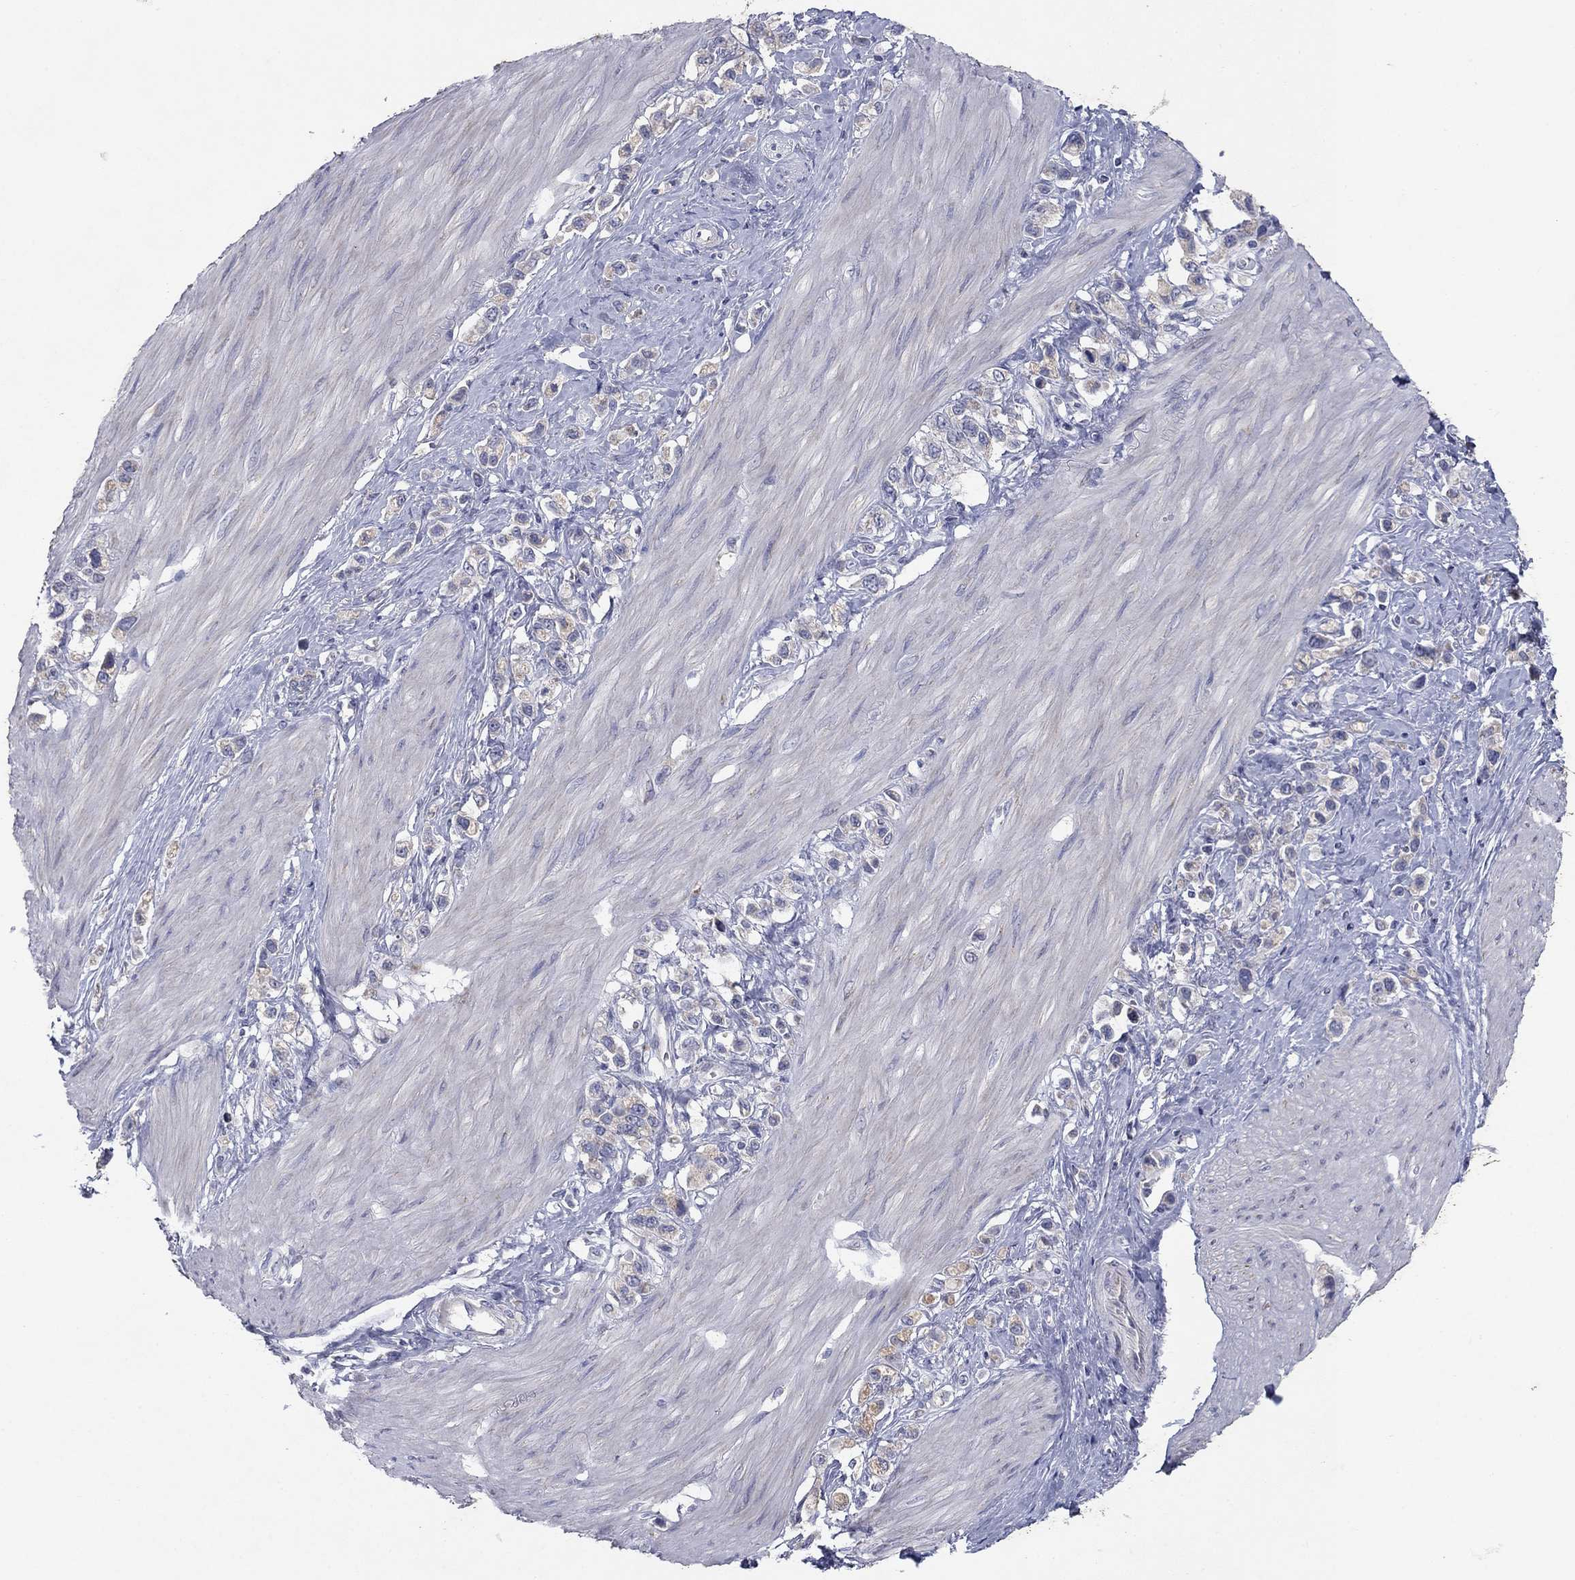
{"staining": {"intensity": "negative", "quantity": "none", "location": "none"}, "tissue": "stomach cancer", "cell_type": "Tumor cells", "image_type": "cancer", "snomed": [{"axis": "morphology", "description": "Normal tissue, NOS"}, {"axis": "morphology", "description": "Adenocarcinoma, NOS"}, {"axis": "morphology", "description": "Adenocarcinoma, High grade"}, {"axis": "topography", "description": "Stomach, upper"}, {"axis": "topography", "description": "Stomach"}], "caption": "IHC histopathology image of neoplastic tissue: adenocarcinoma (stomach) stained with DAB (3,3'-diaminobenzidine) demonstrates no significant protein expression in tumor cells. (Immunohistochemistry (ihc), brightfield microscopy, high magnification).", "gene": "PTGDS", "patient": {"sex": "female", "age": 65}}